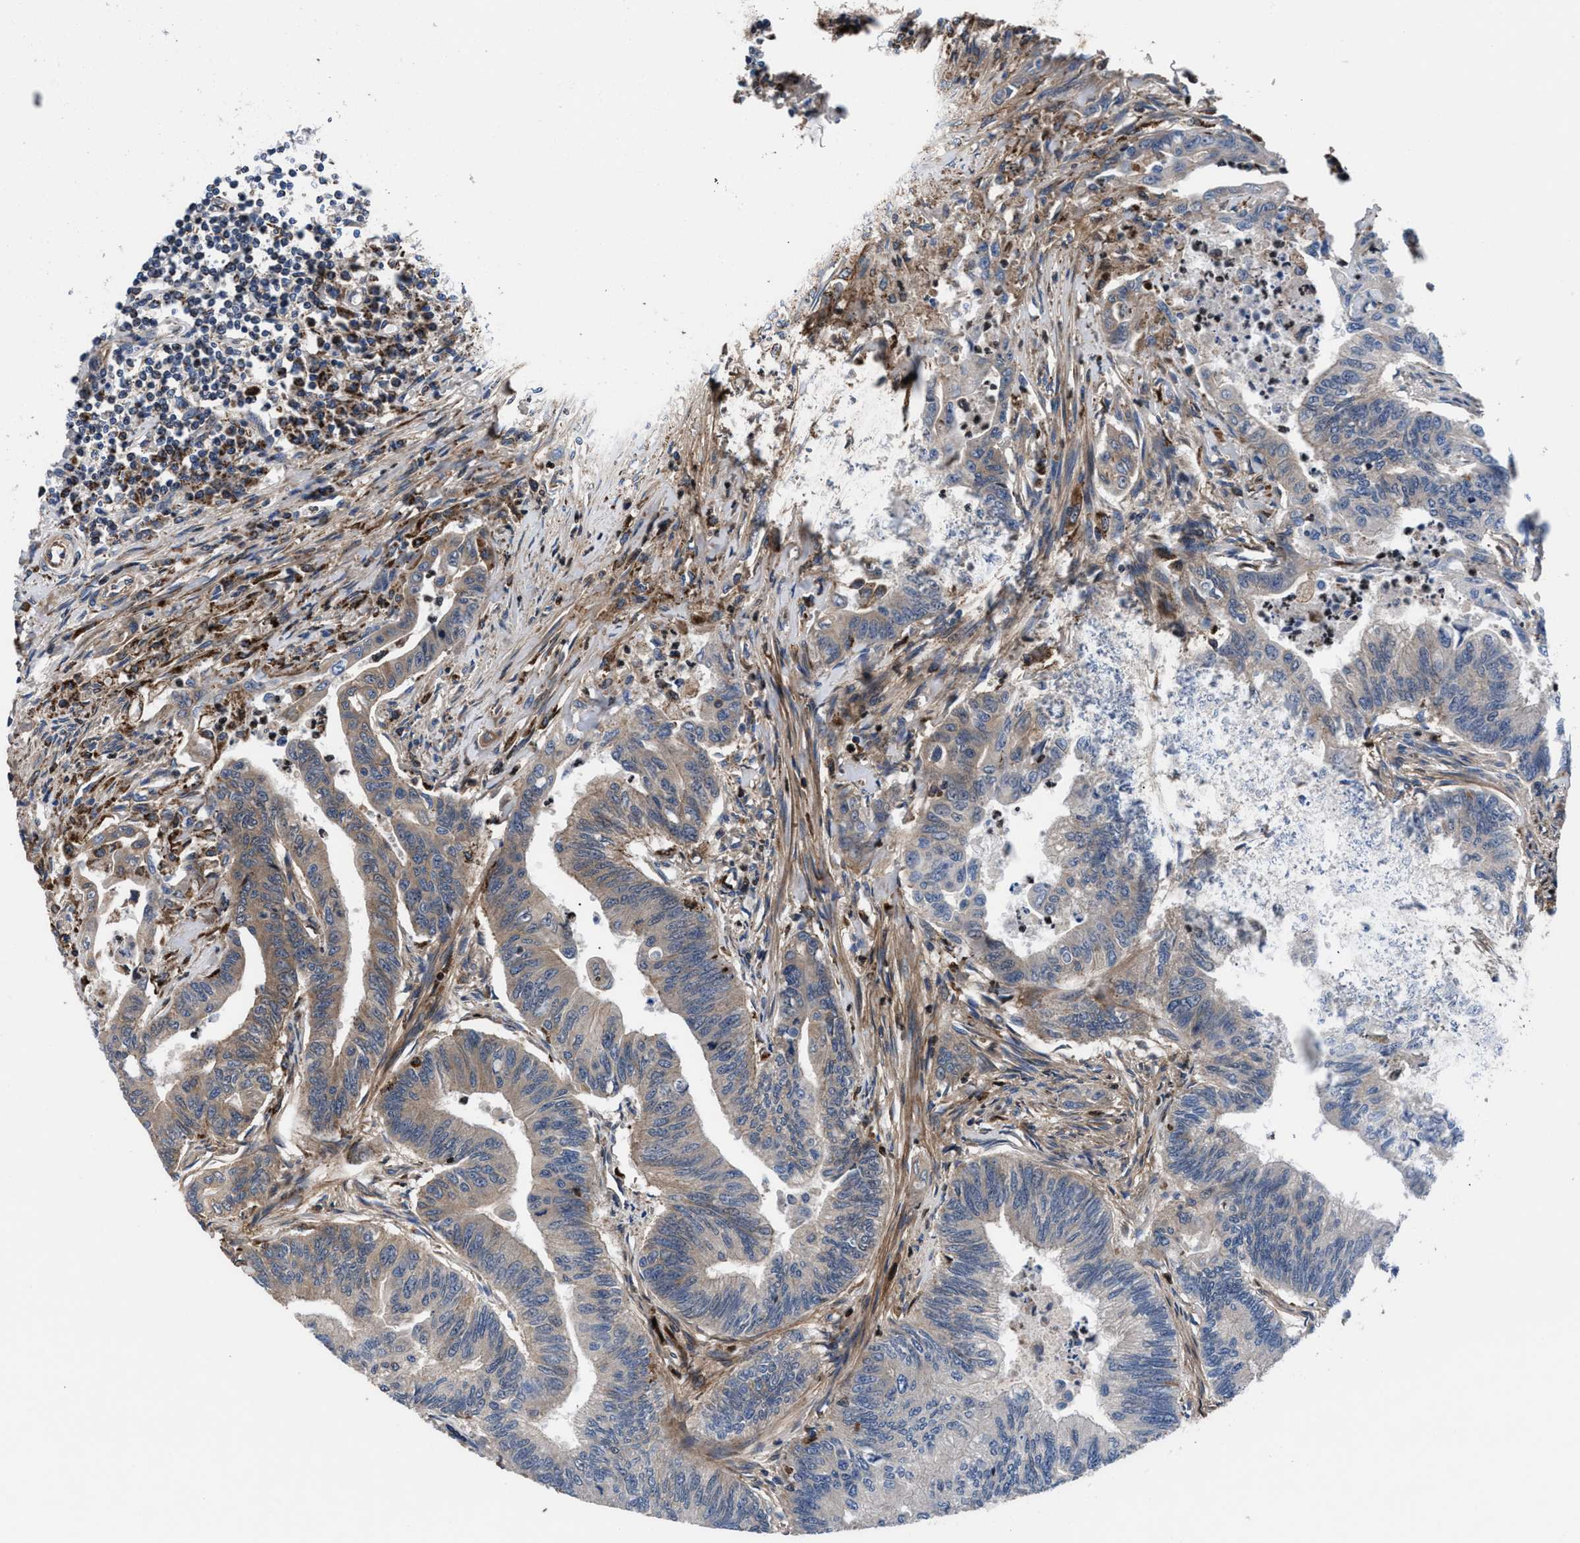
{"staining": {"intensity": "moderate", "quantity": "25%-75%", "location": "cytoplasmic/membranous"}, "tissue": "colorectal cancer", "cell_type": "Tumor cells", "image_type": "cancer", "snomed": [{"axis": "morphology", "description": "Adenoma, NOS"}, {"axis": "morphology", "description": "Adenocarcinoma, NOS"}, {"axis": "topography", "description": "Colon"}], "caption": "Approximately 25%-75% of tumor cells in colorectal cancer exhibit moderate cytoplasmic/membranous protein expression as visualized by brown immunohistochemical staining.", "gene": "PRR15L", "patient": {"sex": "male", "age": 79}}